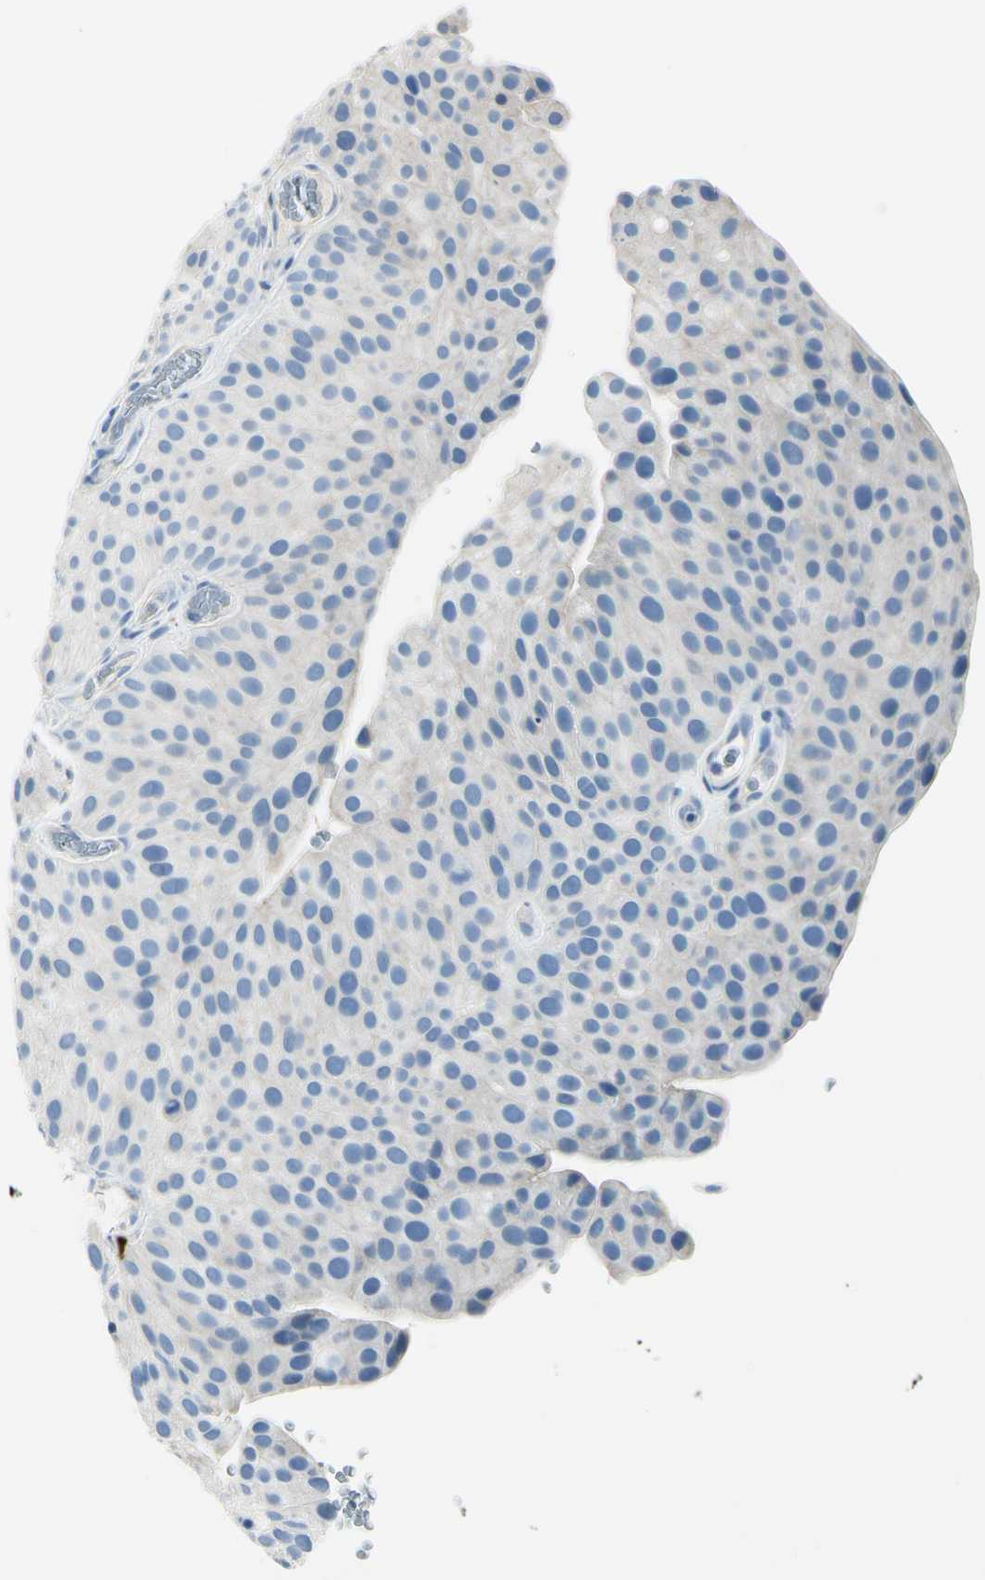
{"staining": {"intensity": "negative", "quantity": "none", "location": "none"}, "tissue": "urothelial cancer", "cell_type": "Tumor cells", "image_type": "cancer", "snomed": [{"axis": "morphology", "description": "Urothelial carcinoma, Low grade"}, {"axis": "topography", "description": "Smooth muscle"}, {"axis": "topography", "description": "Urinary bladder"}], "caption": "There is no significant expression in tumor cells of low-grade urothelial carcinoma.", "gene": "DLG4", "patient": {"sex": "male", "age": 60}}